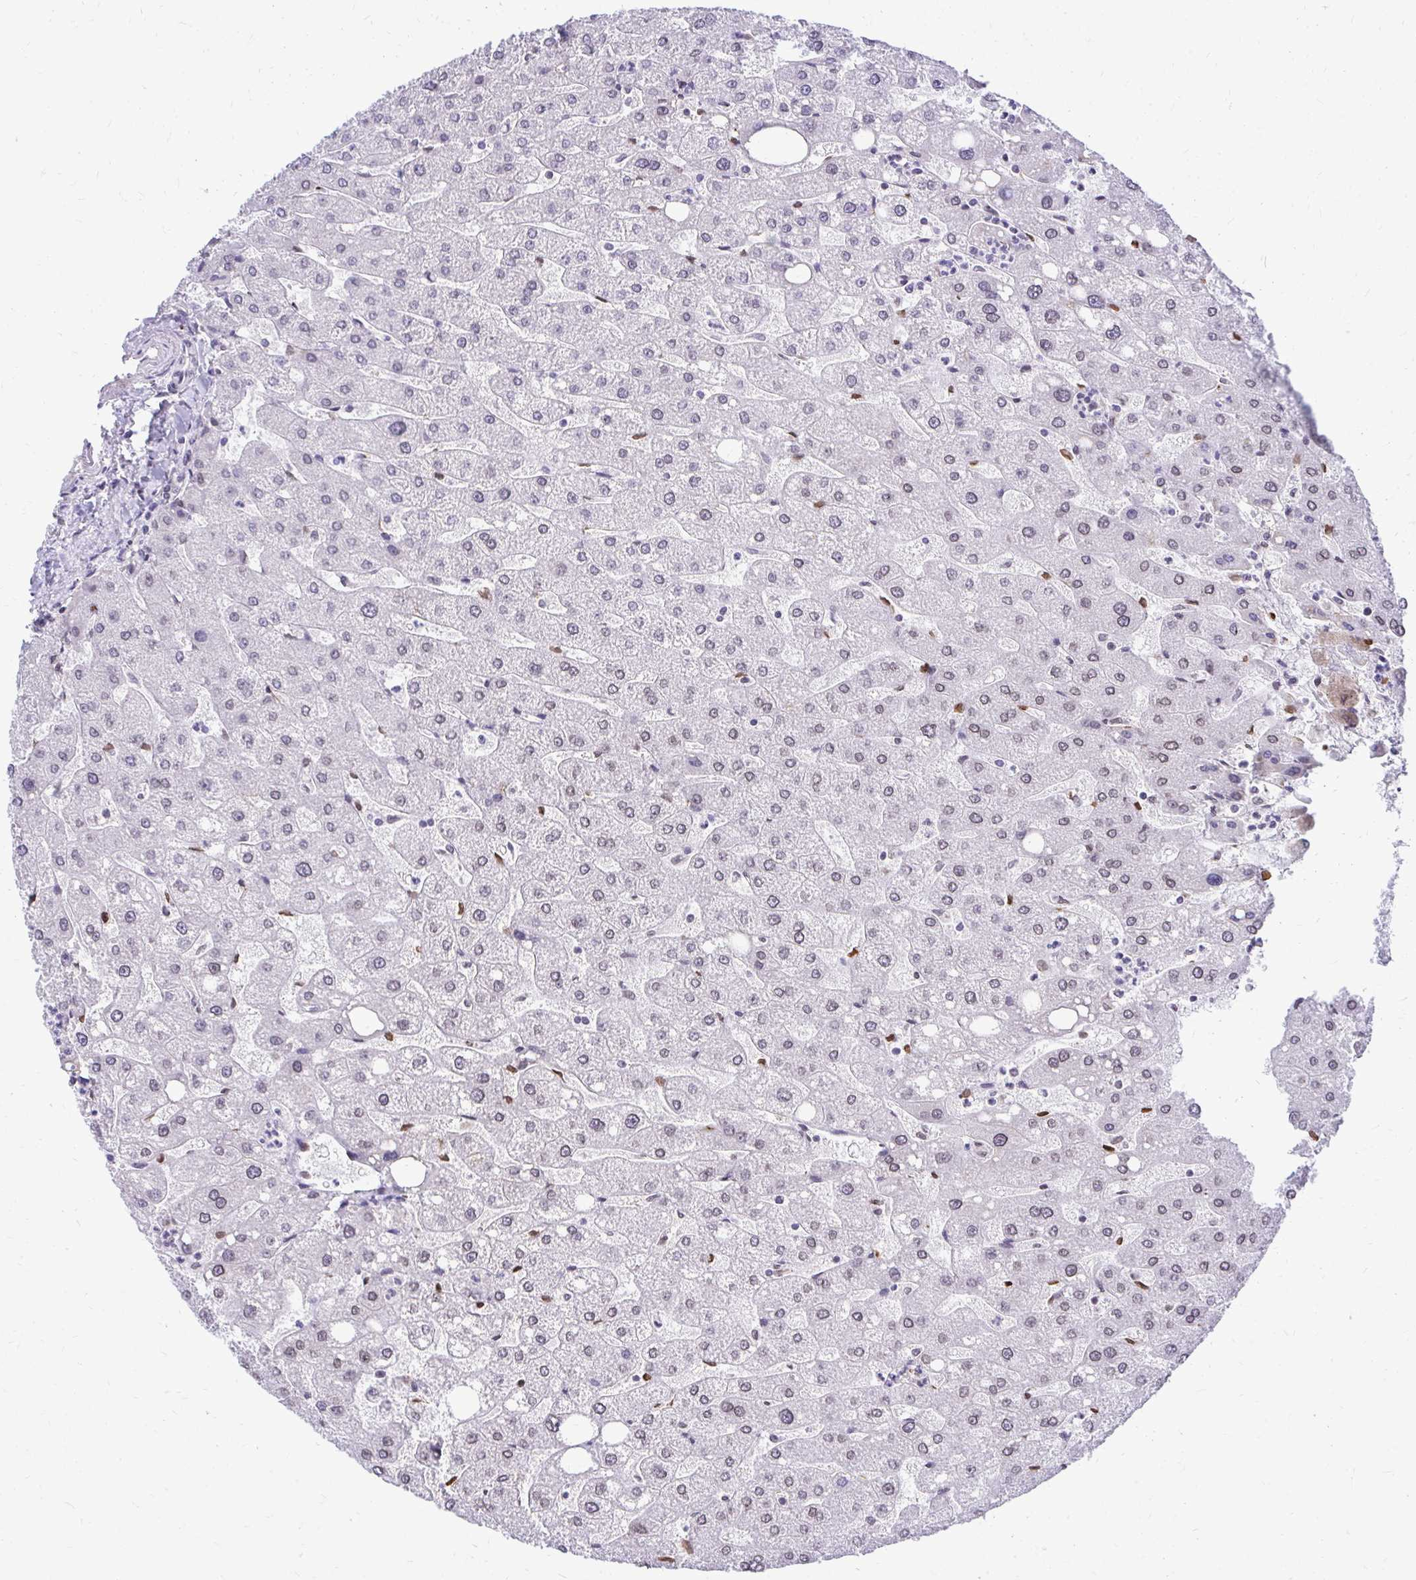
{"staining": {"intensity": "weak", "quantity": "25%-75%", "location": "nuclear"}, "tissue": "liver", "cell_type": "Cholangiocytes", "image_type": "normal", "snomed": [{"axis": "morphology", "description": "Normal tissue, NOS"}, {"axis": "topography", "description": "Liver"}], "caption": "Immunohistochemistry (DAB (3,3'-diaminobenzidine)) staining of unremarkable human liver demonstrates weak nuclear protein expression in approximately 25%-75% of cholangiocytes.", "gene": "BANF1", "patient": {"sex": "male", "age": 67}}